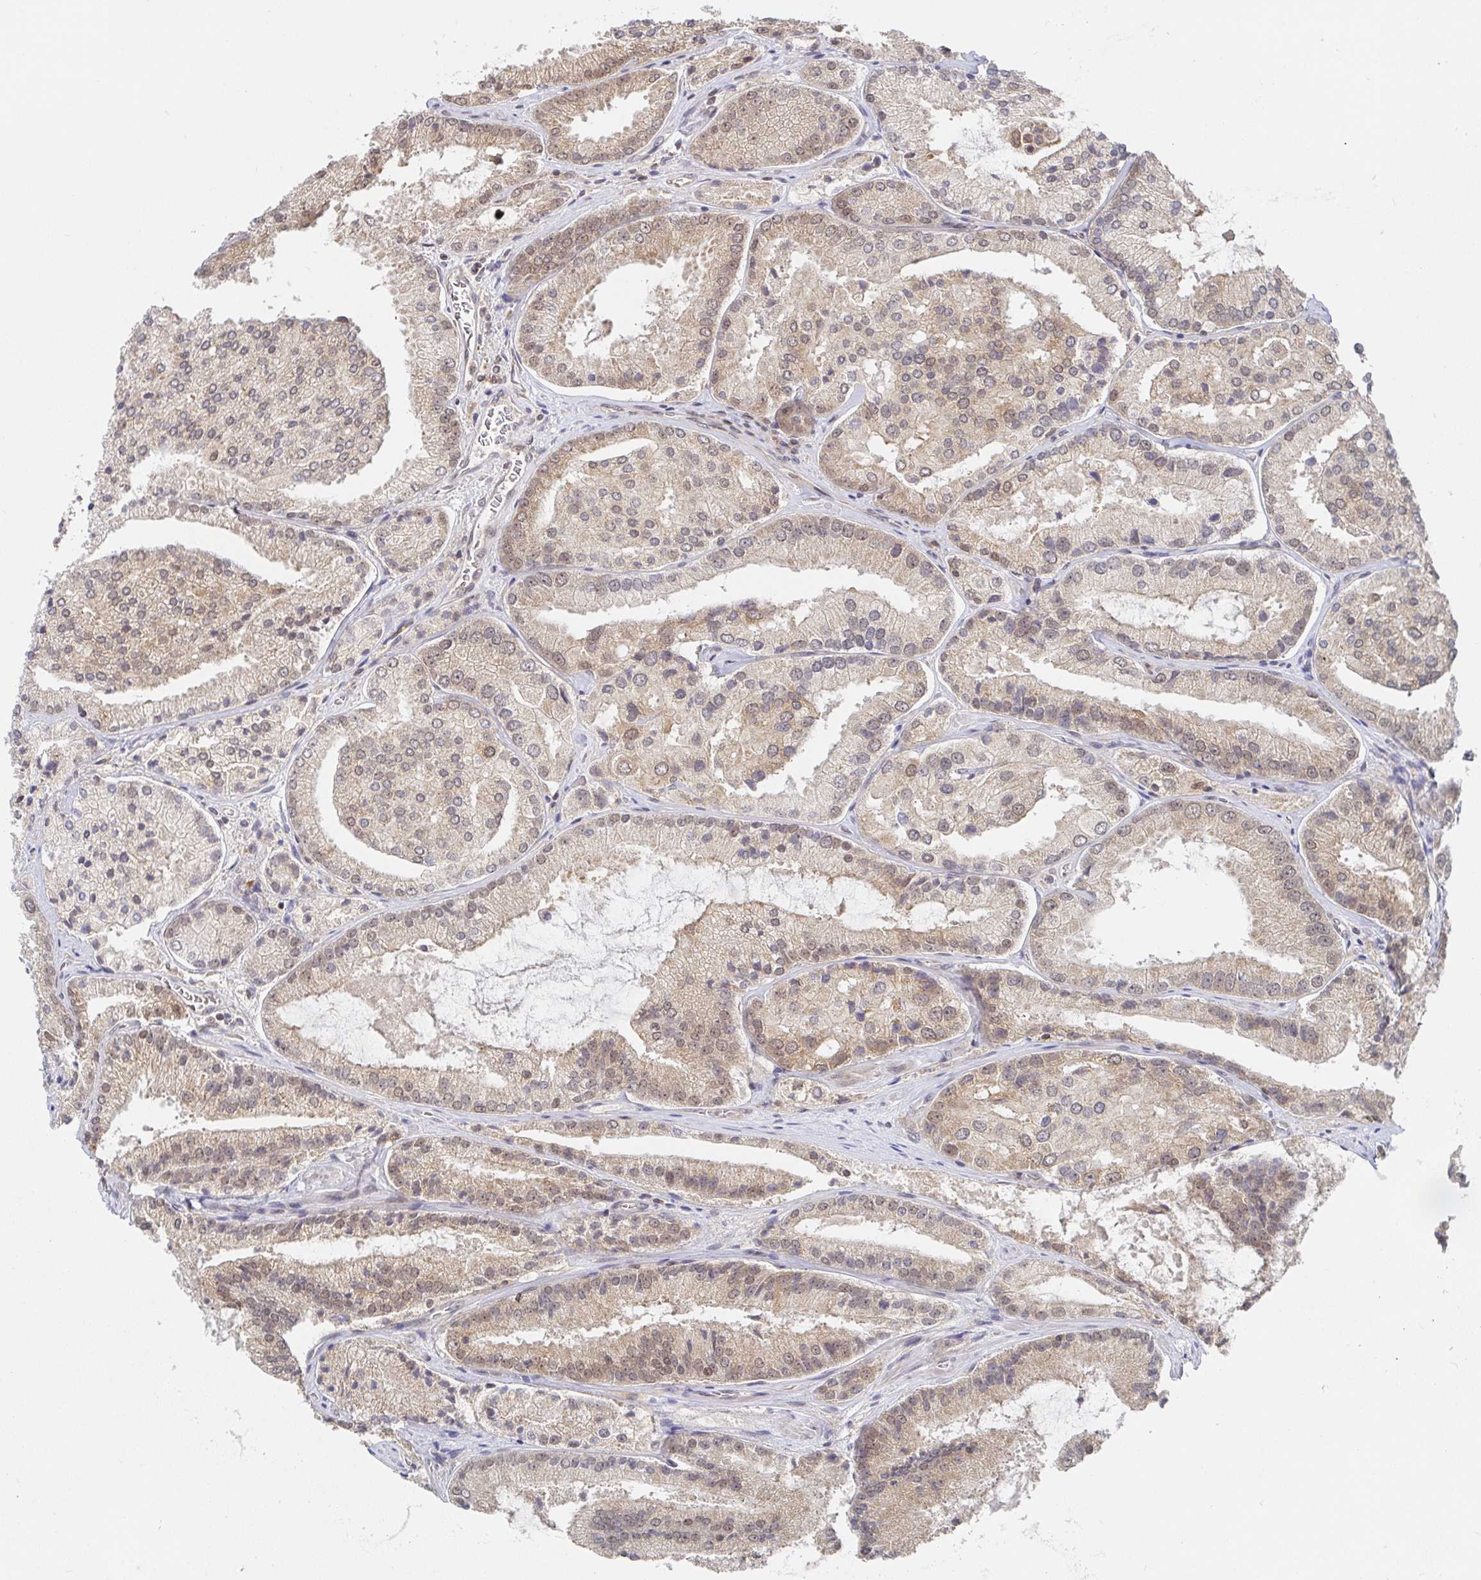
{"staining": {"intensity": "moderate", "quantity": "25%-75%", "location": "cytoplasmic/membranous"}, "tissue": "prostate cancer", "cell_type": "Tumor cells", "image_type": "cancer", "snomed": [{"axis": "morphology", "description": "Adenocarcinoma, High grade"}, {"axis": "topography", "description": "Prostate"}], "caption": "Protein analysis of prostate cancer tissue displays moderate cytoplasmic/membranous positivity in about 25%-75% of tumor cells.", "gene": "ALG1", "patient": {"sex": "male", "age": 73}}